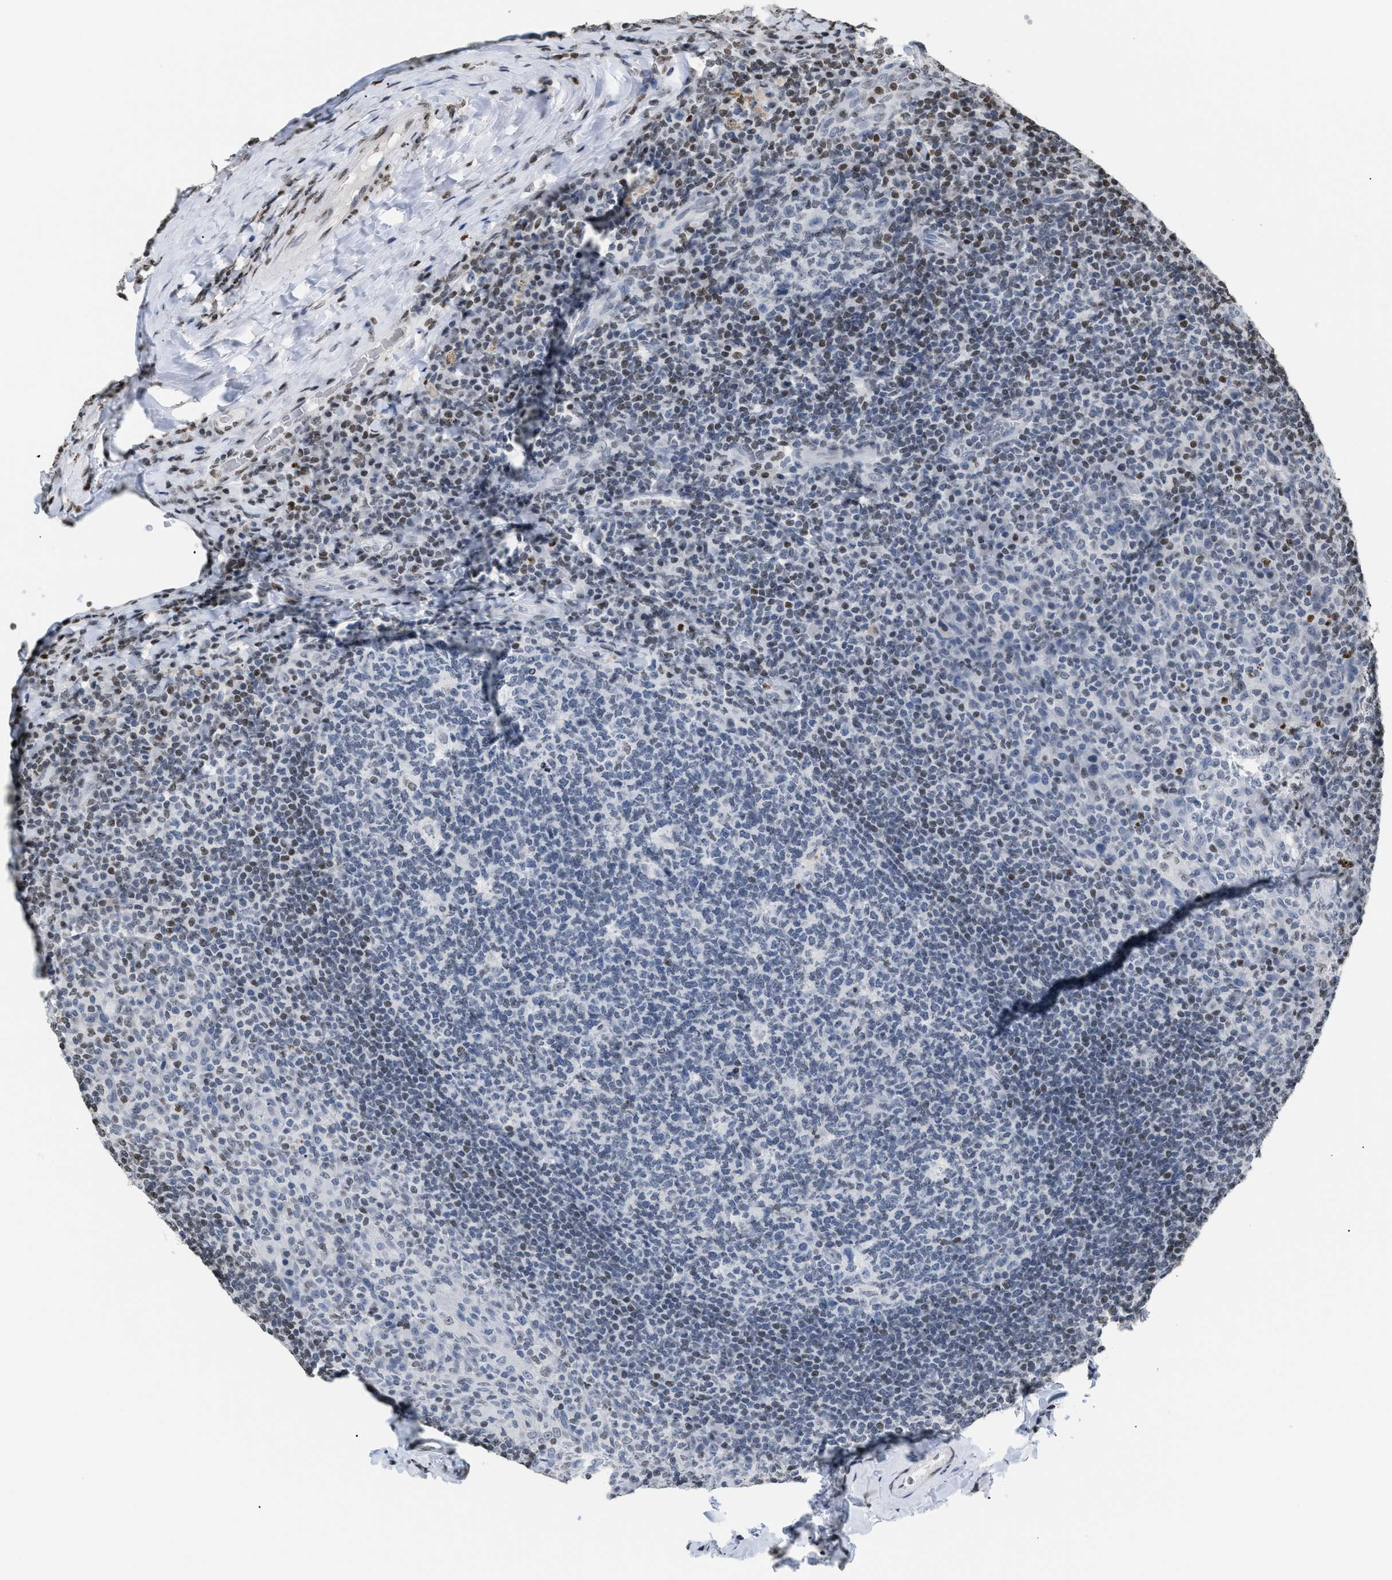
{"staining": {"intensity": "negative", "quantity": "none", "location": "none"}, "tissue": "tonsil", "cell_type": "Germinal center cells", "image_type": "normal", "snomed": [{"axis": "morphology", "description": "Normal tissue, NOS"}, {"axis": "topography", "description": "Tonsil"}], "caption": "Immunohistochemistry photomicrograph of normal tonsil: human tonsil stained with DAB (3,3'-diaminobenzidine) reveals no significant protein staining in germinal center cells. (DAB immunohistochemistry (IHC), high magnification).", "gene": "HMGN2", "patient": {"sex": "male", "age": 17}}